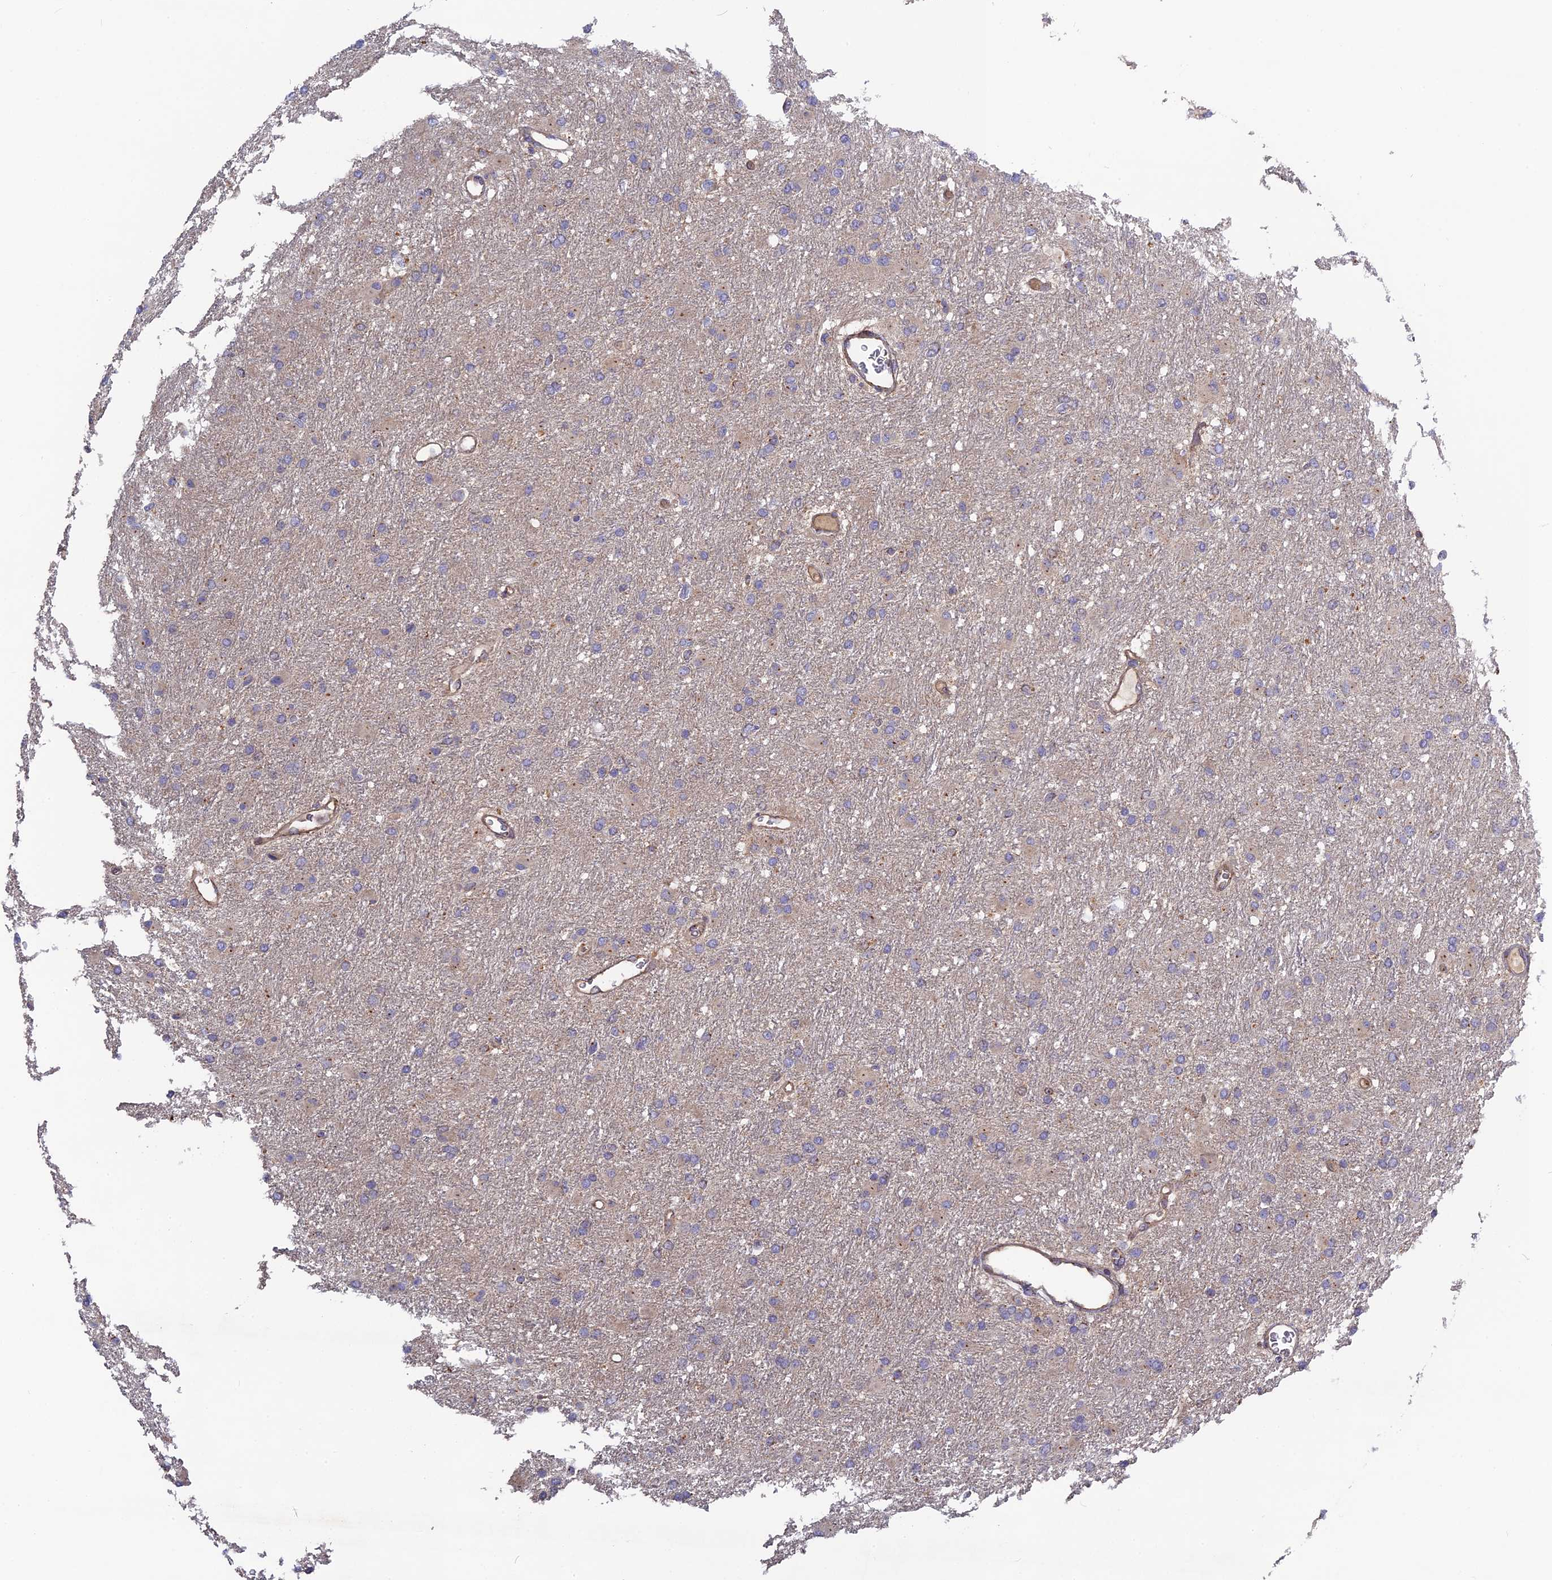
{"staining": {"intensity": "negative", "quantity": "none", "location": "none"}, "tissue": "glioma", "cell_type": "Tumor cells", "image_type": "cancer", "snomed": [{"axis": "morphology", "description": "Glioma, malignant, High grade"}, {"axis": "topography", "description": "Cerebral cortex"}], "caption": "Immunohistochemistry (IHC) of human glioma demonstrates no positivity in tumor cells. (Immunohistochemistry, brightfield microscopy, high magnification).", "gene": "RPIA", "patient": {"sex": "female", "age": 36}}